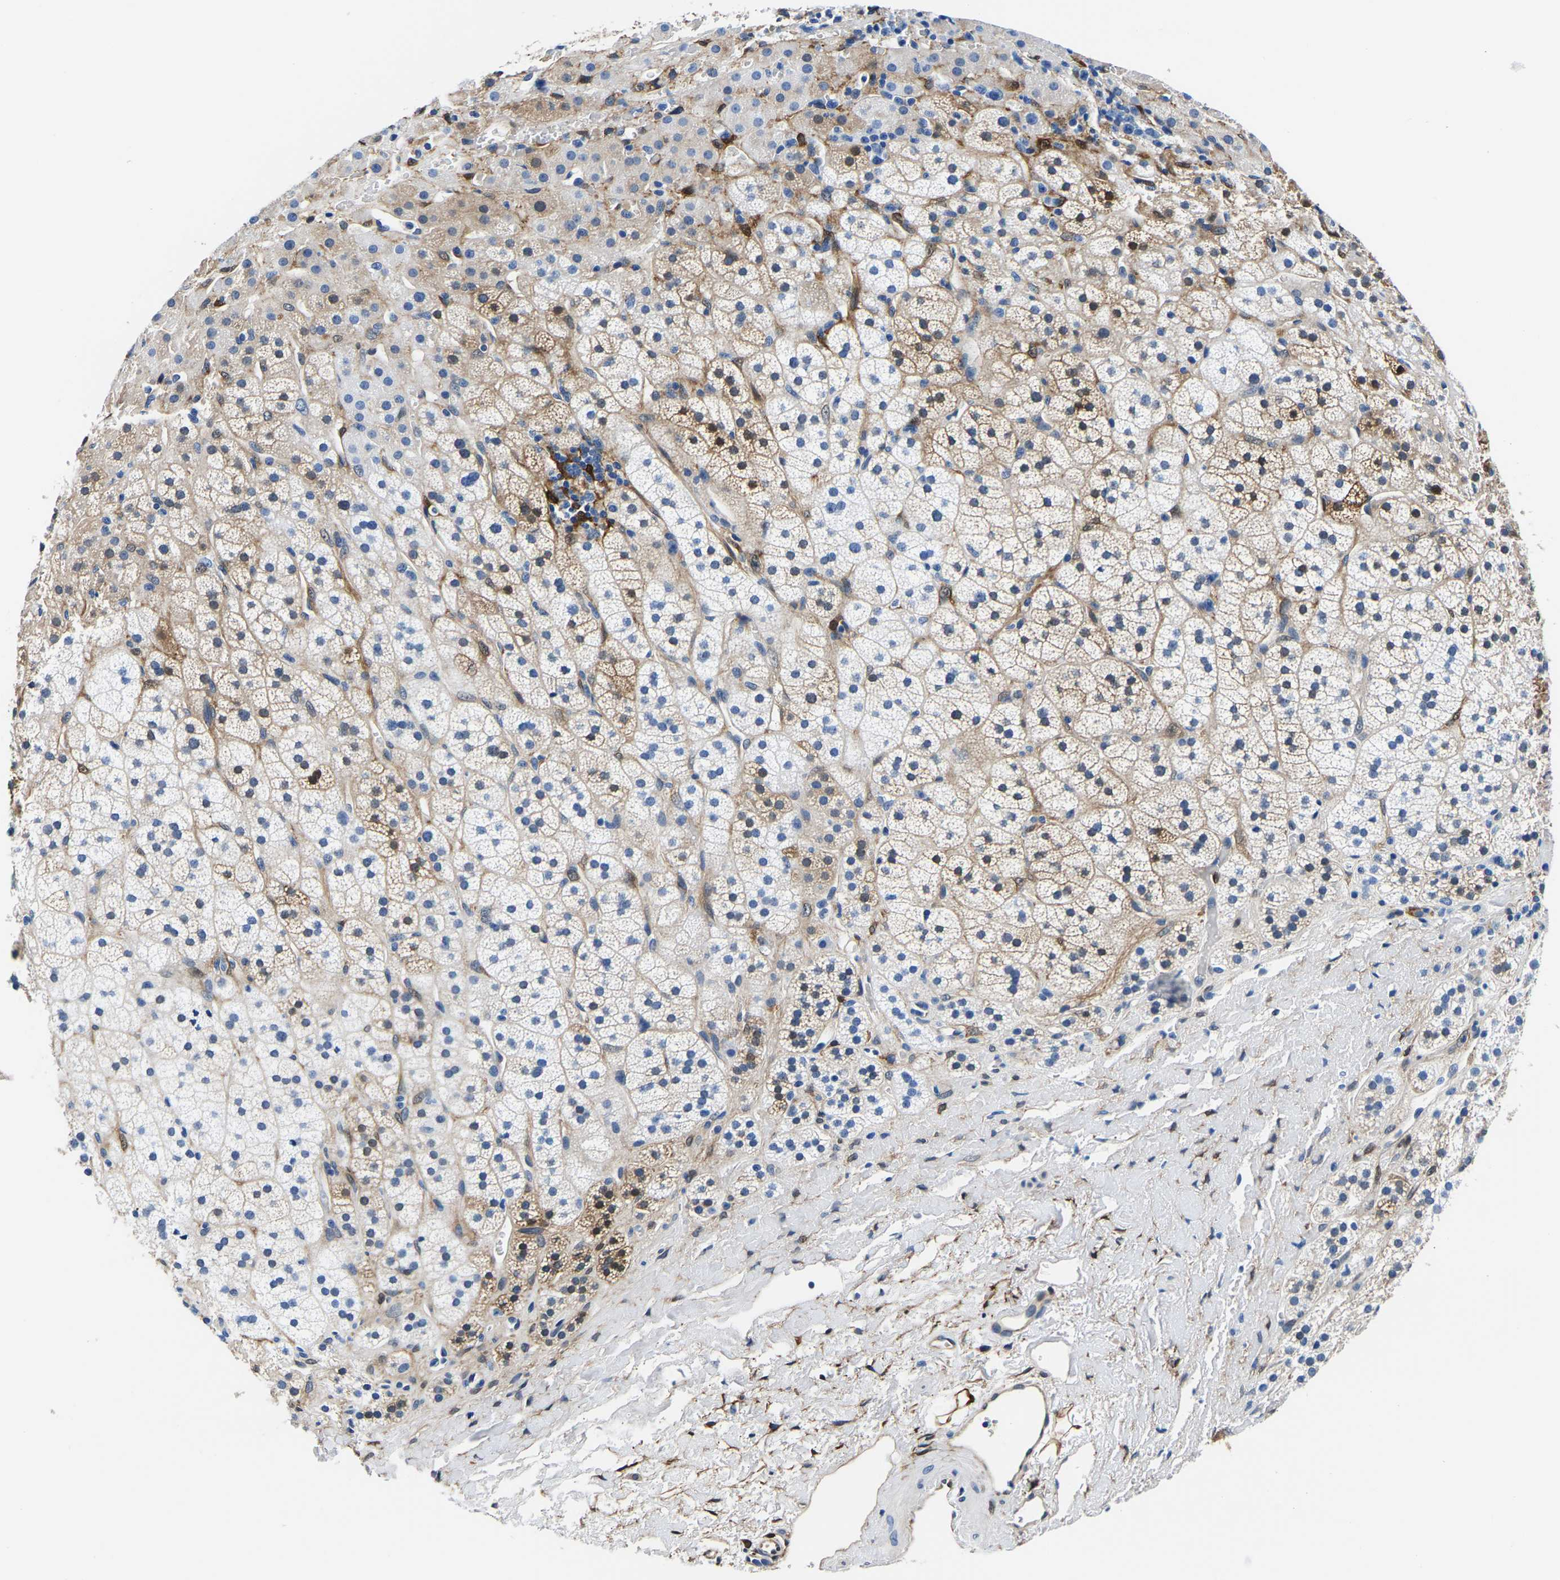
{"staining": {"intensity": "weak", "quantity": "25%-75%", "location": "cytoplasmic/membranous"}, "tissue": "adrenal gland", "cell_type": "Glandular cells", "image_type": "normal", "snomed": [{"axis": "morphology", "description": "Normal tissue, NOS"}, {"axis": "topography", "description": "Adrenal gland"}], "caption": "Immunohistochemical staining of unremarkable adrenal gland shows weak cytoplasmic/membranous protein expression in about 25%-75% of glandular cells.", "gene": "S100A13", "patient": {"sex": "male", "age": 56}}